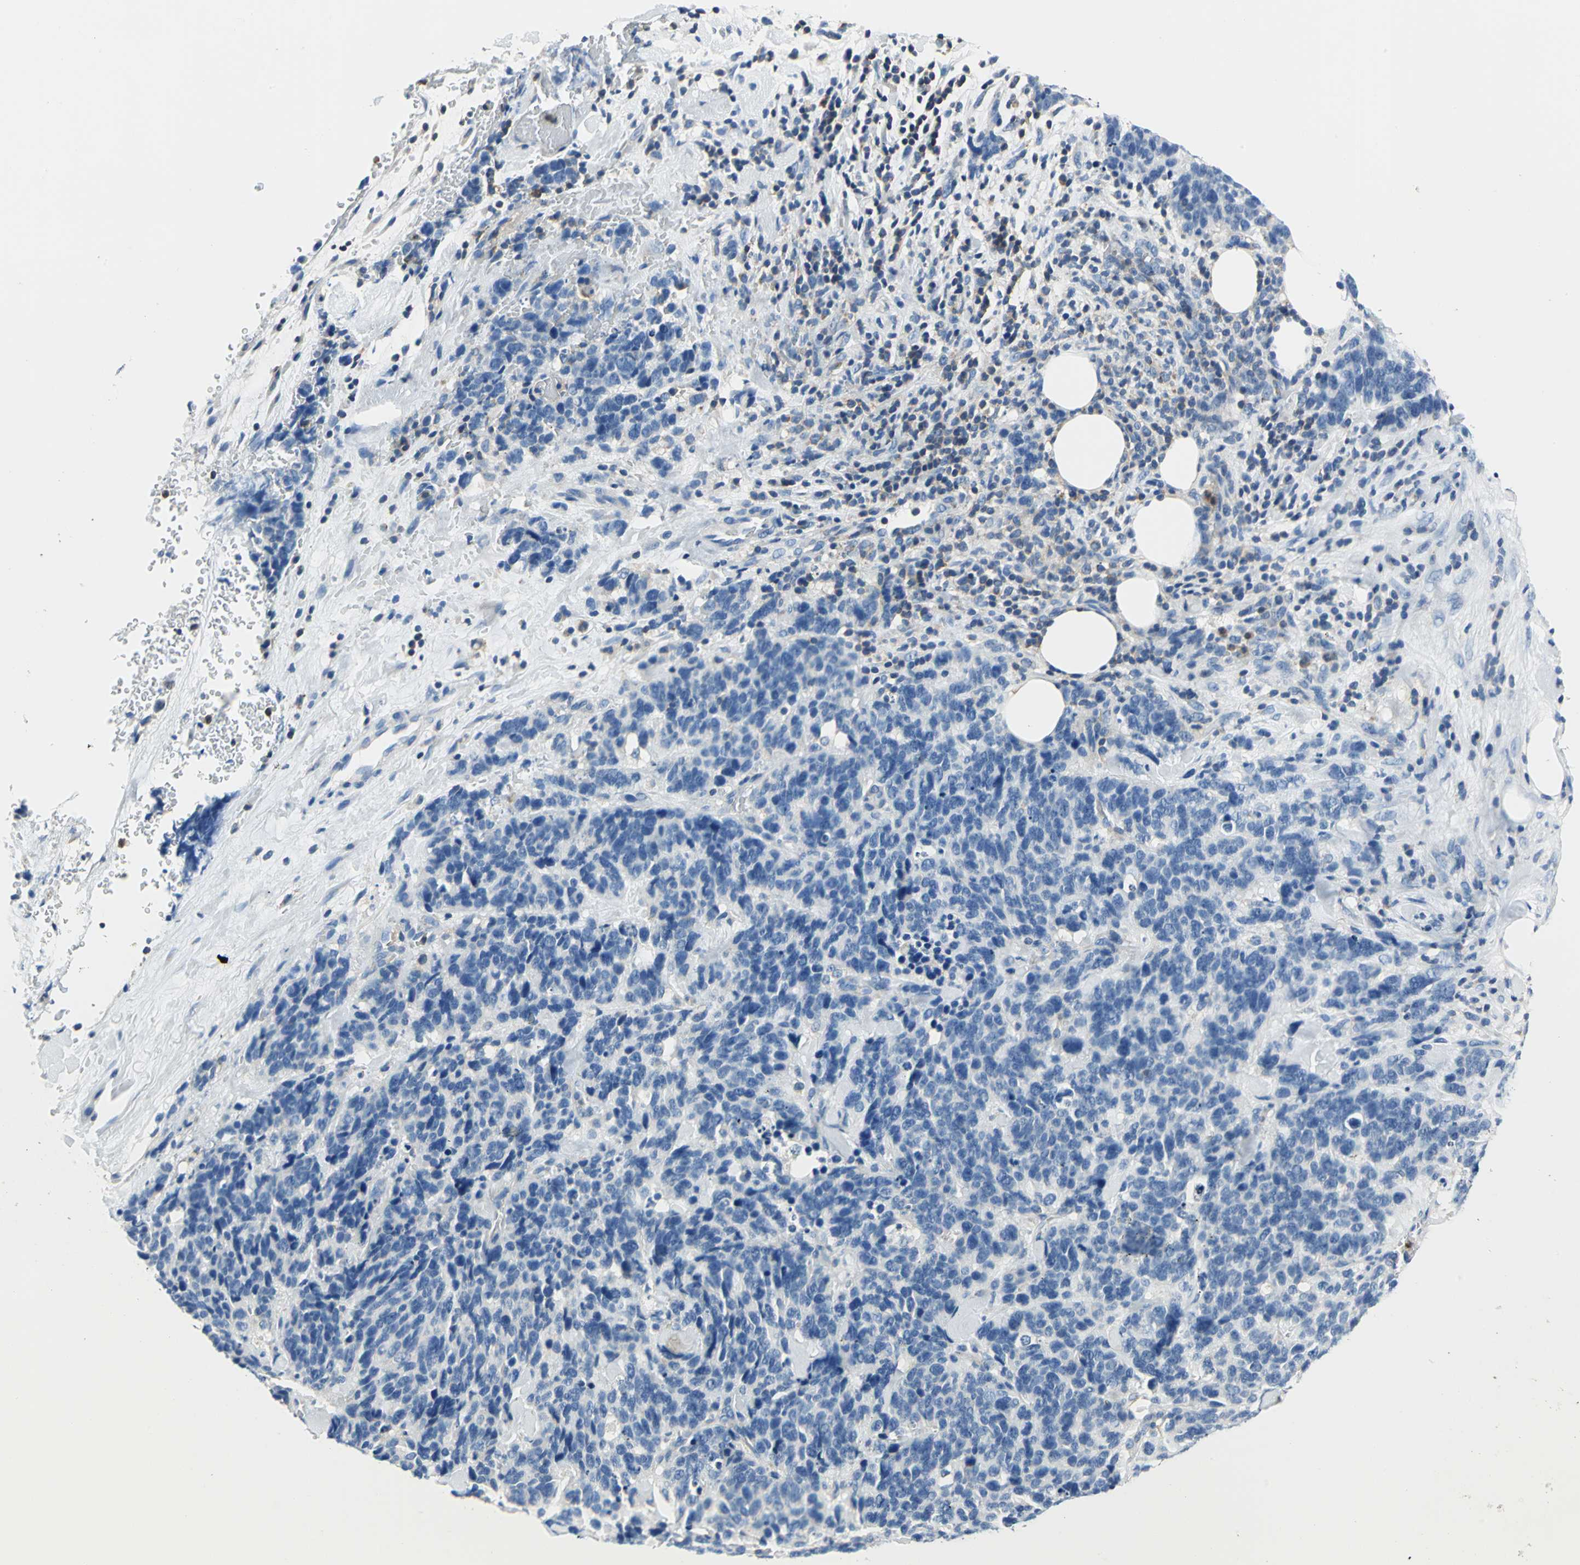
{"staining": {"intensity": "negative", "quantity": "none", "location": "none"}, "tissue": "lung cancer", "cell_type": "Tumor cells", "image_type": "cancer", "snomed": [{"axis": "morphology", "description": "Neoplasm, malignant, NOS"}, {"axis": "topography", "description": "Lung"}], "caption": "Tumor cells show no significant staining in lung cancer.", "gene": "SEPTIN6", "patient": {"sex": "female", "age": 58}}